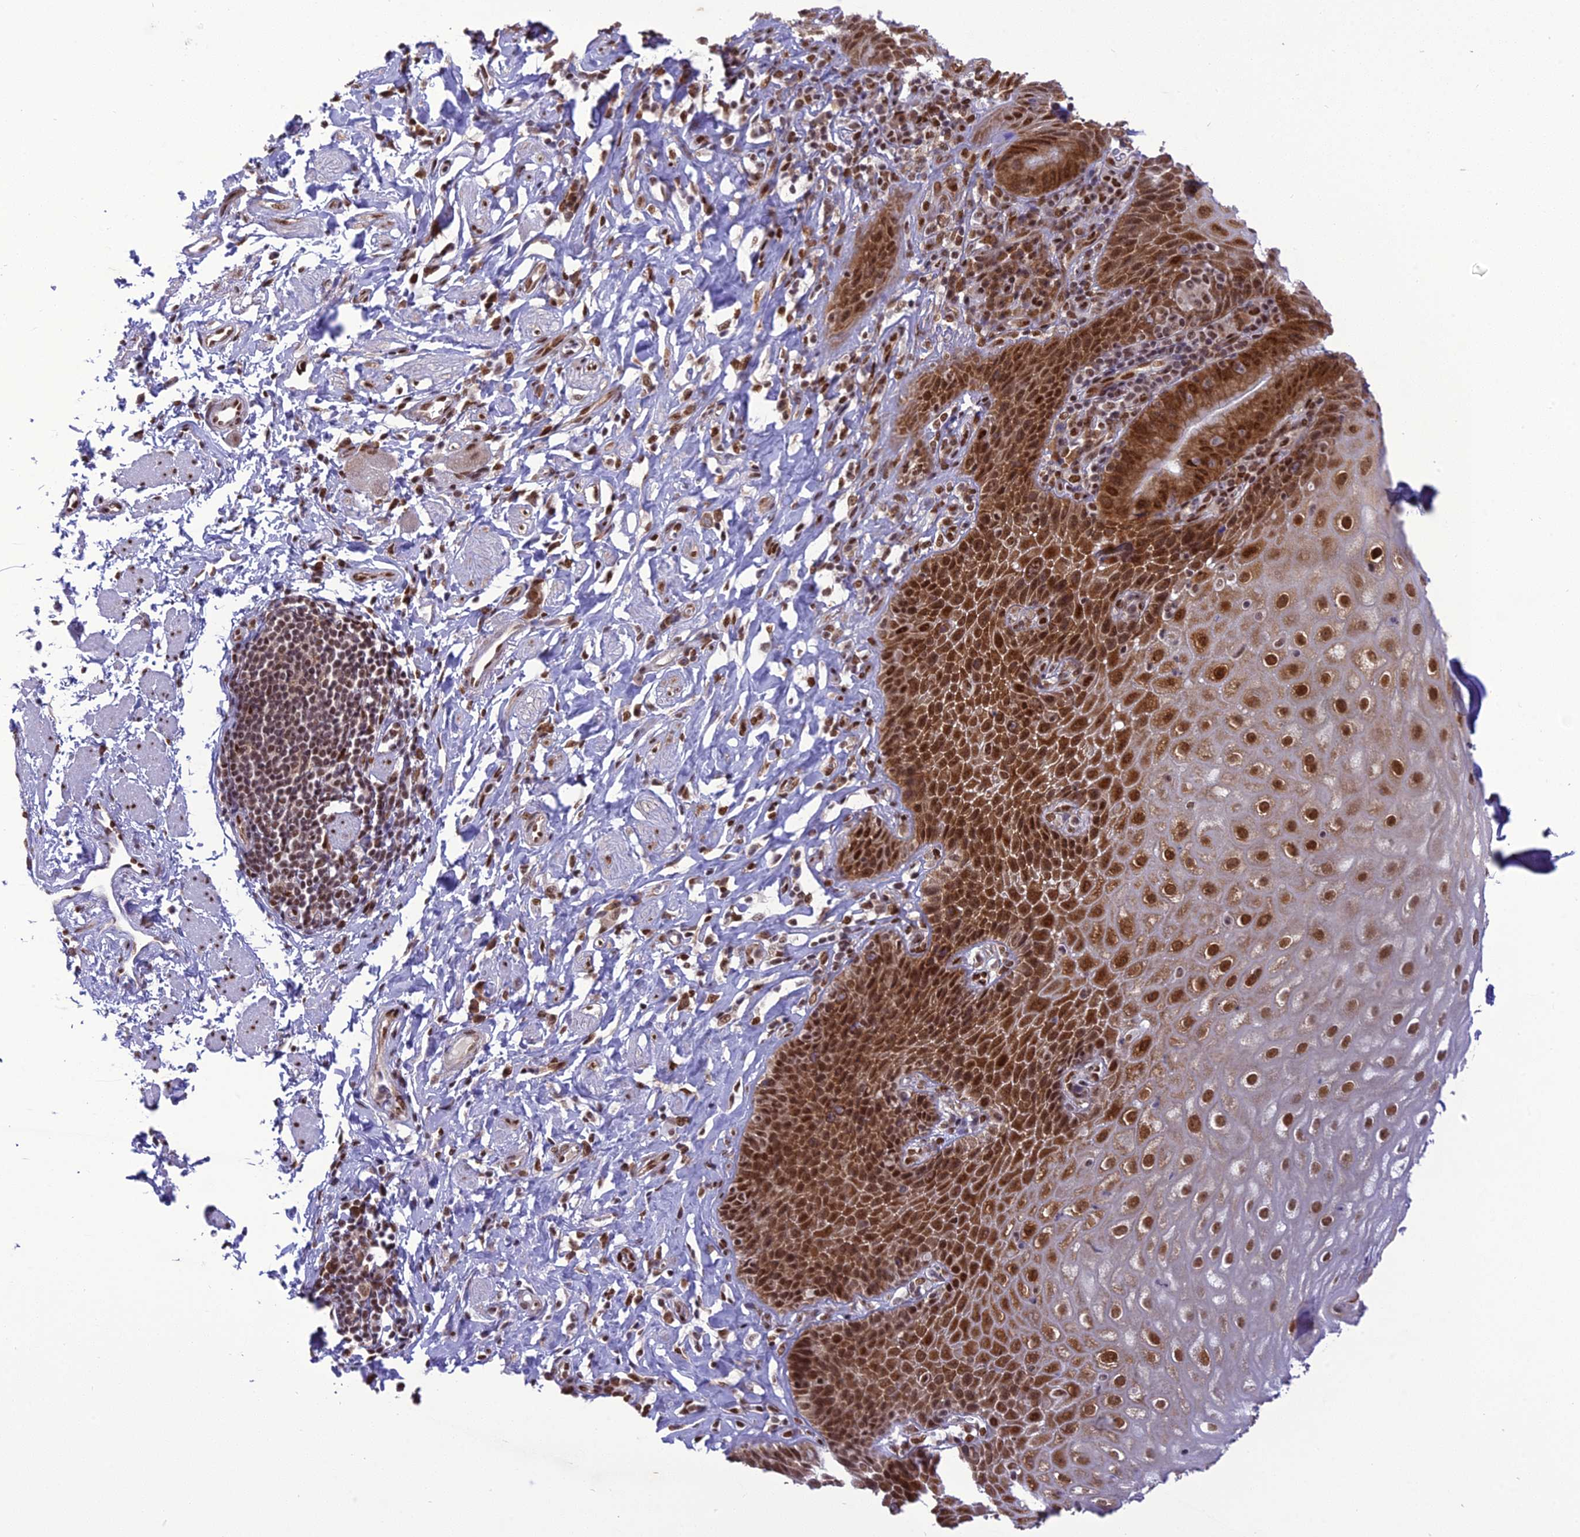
{"staining": {"intensity": "strong", "quantity": ">75%", "location": "cytoplasmic/membranous,nuclear"}, "tissue": "esophagus", "cell_type": "Squamous epithelial cells", "image_type": "normal", "snomed": [{"axis": "morphology", "description": "Normal tissue, NOS"}, {"axis": "topography", "description": "Esophagus"}], "caption": "IHC of benign human esophagus exhibits high levels of strong cytoplasmic/membranous,nuclear positivity in about >75% of squamous epithelial cells.", "gene": "DDX1", "patient": {"sex": "female", "age": 61}}